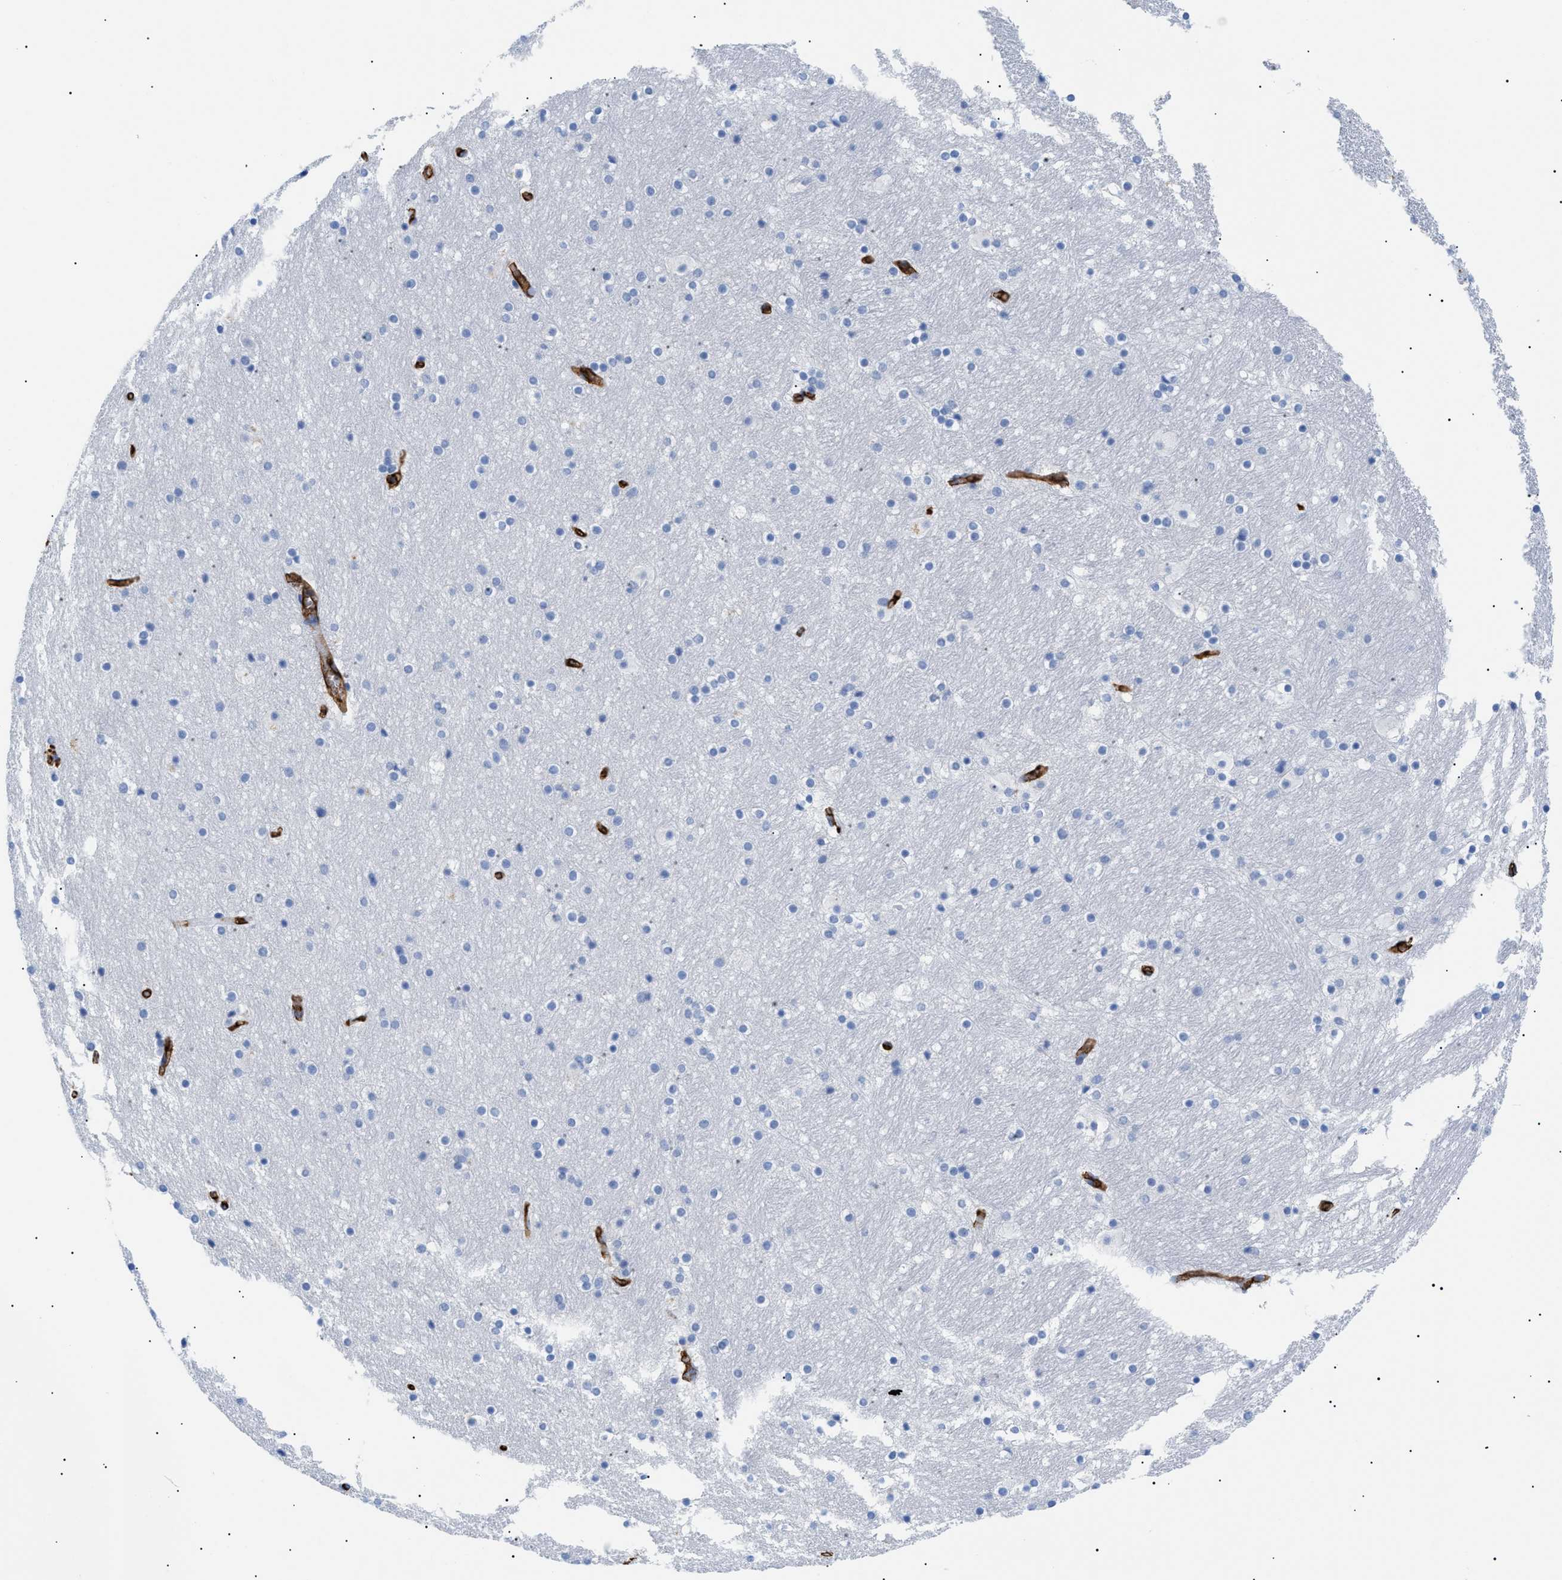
{"staining": {"intensity": "weak", "quantity": "<25%", "location": "cytoplasmic/membranous"}, "tissue": "hippocampus", "cell_type": "Neuronal cells", "image_type": "normal", "snomed": [{"axis": "morphology", "description": "Normal tissue, NOS"}, {"axis": "topography", "description": "Hippocampus"}], "caption": "A high-resolution micrograph shows immunohistochemistry staining of unremarkable hippocampus, which displays no significant expression in neuronal cells. The staining is performed using DAB (3,3'-diaminobenzidine) brown chromogen with nuclei counter-stained in using hematoxylin.", "gene": "PODXL", "patient": {"sex": "male", "age": 45}}